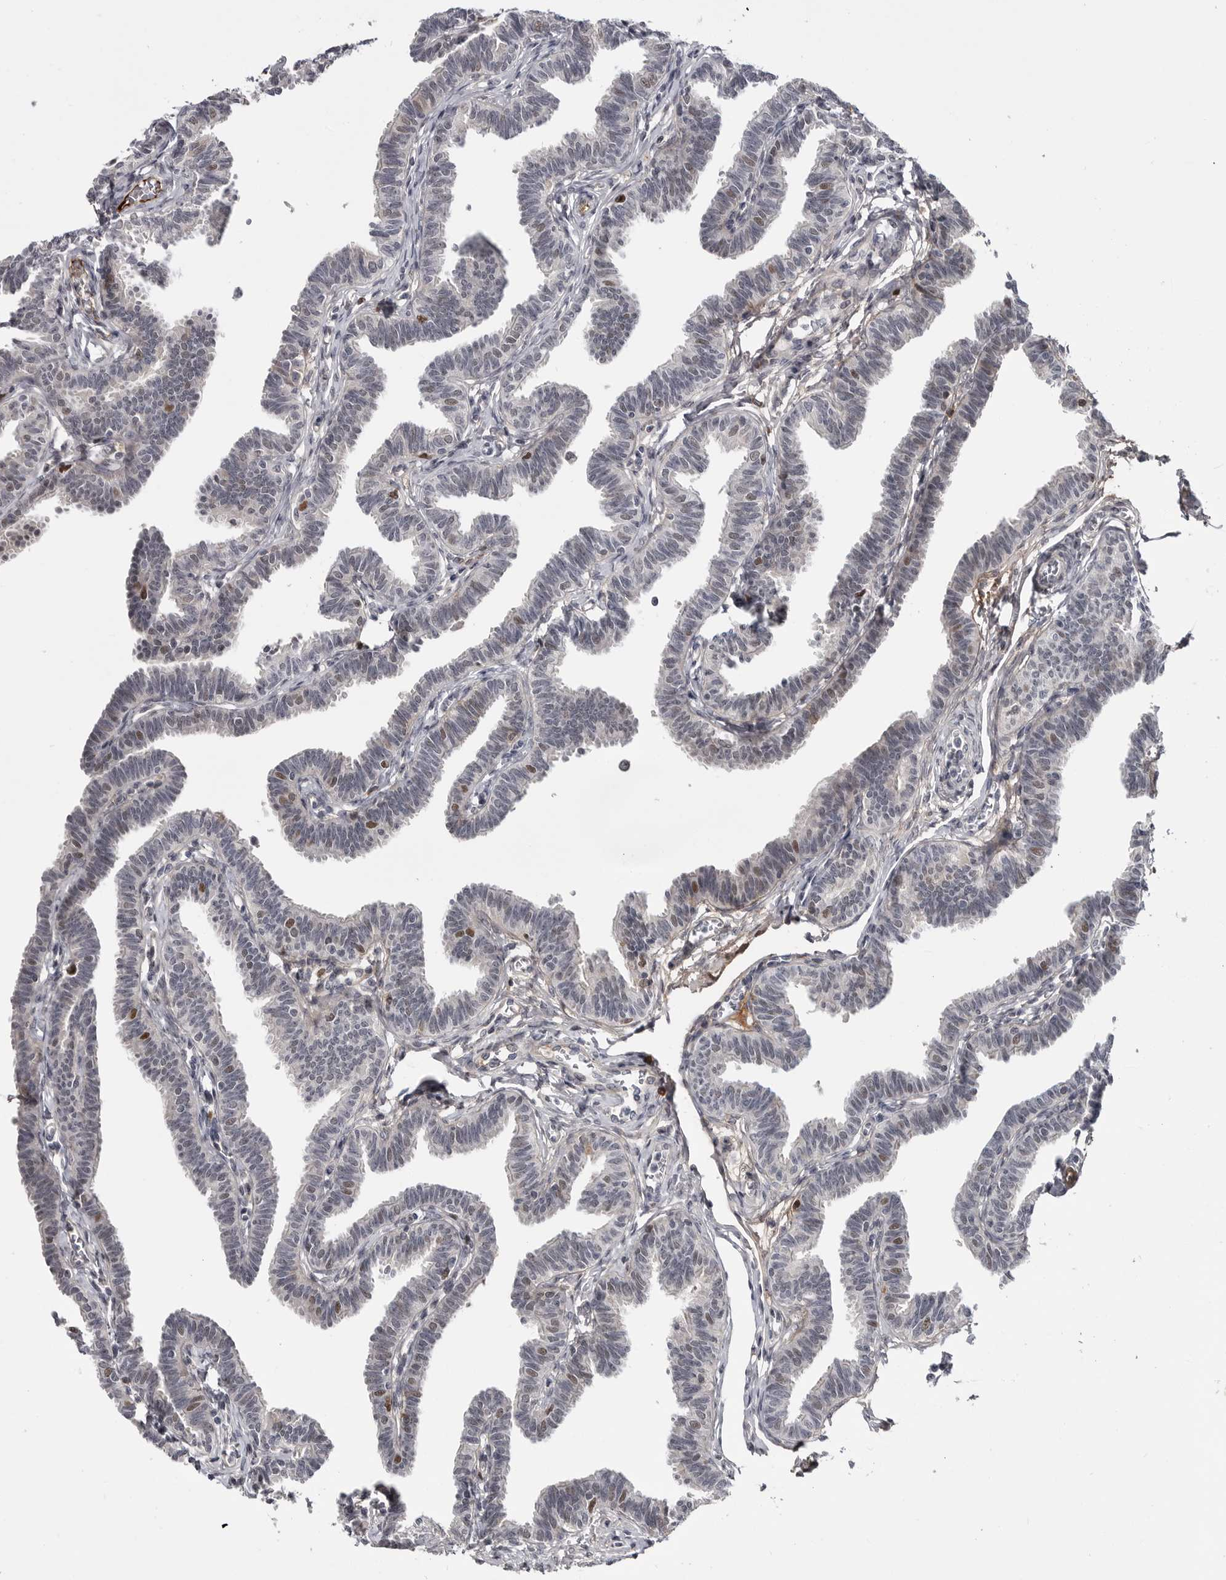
{"staining": {"intensity": "moderate", "quantity": "<25%", "location": "nuclear"}, "tissue": "fallopian tube", "cell_type": "Glandular cells", "image_type": "normal", "snomed": [{"axis": "morphology", "description": "Normal tissue, NOS"}, {"axis": "topography", "description": "Fallopian tube"}, {"axis": "topography", "description": "Ovary"}], "caption": "Brown immunohistochemical staining in unremarkable human fallopian tube reveals moderate nuclear staining in about <25% of glandular cells. The staining was performed using DAB to visualize the protein expression in brown, while the nuclei were stained in blue with hematoxylin (Magnification: 20x).", "gene": "ZNF277", "patient": {"sex": "female", "age": 23}}